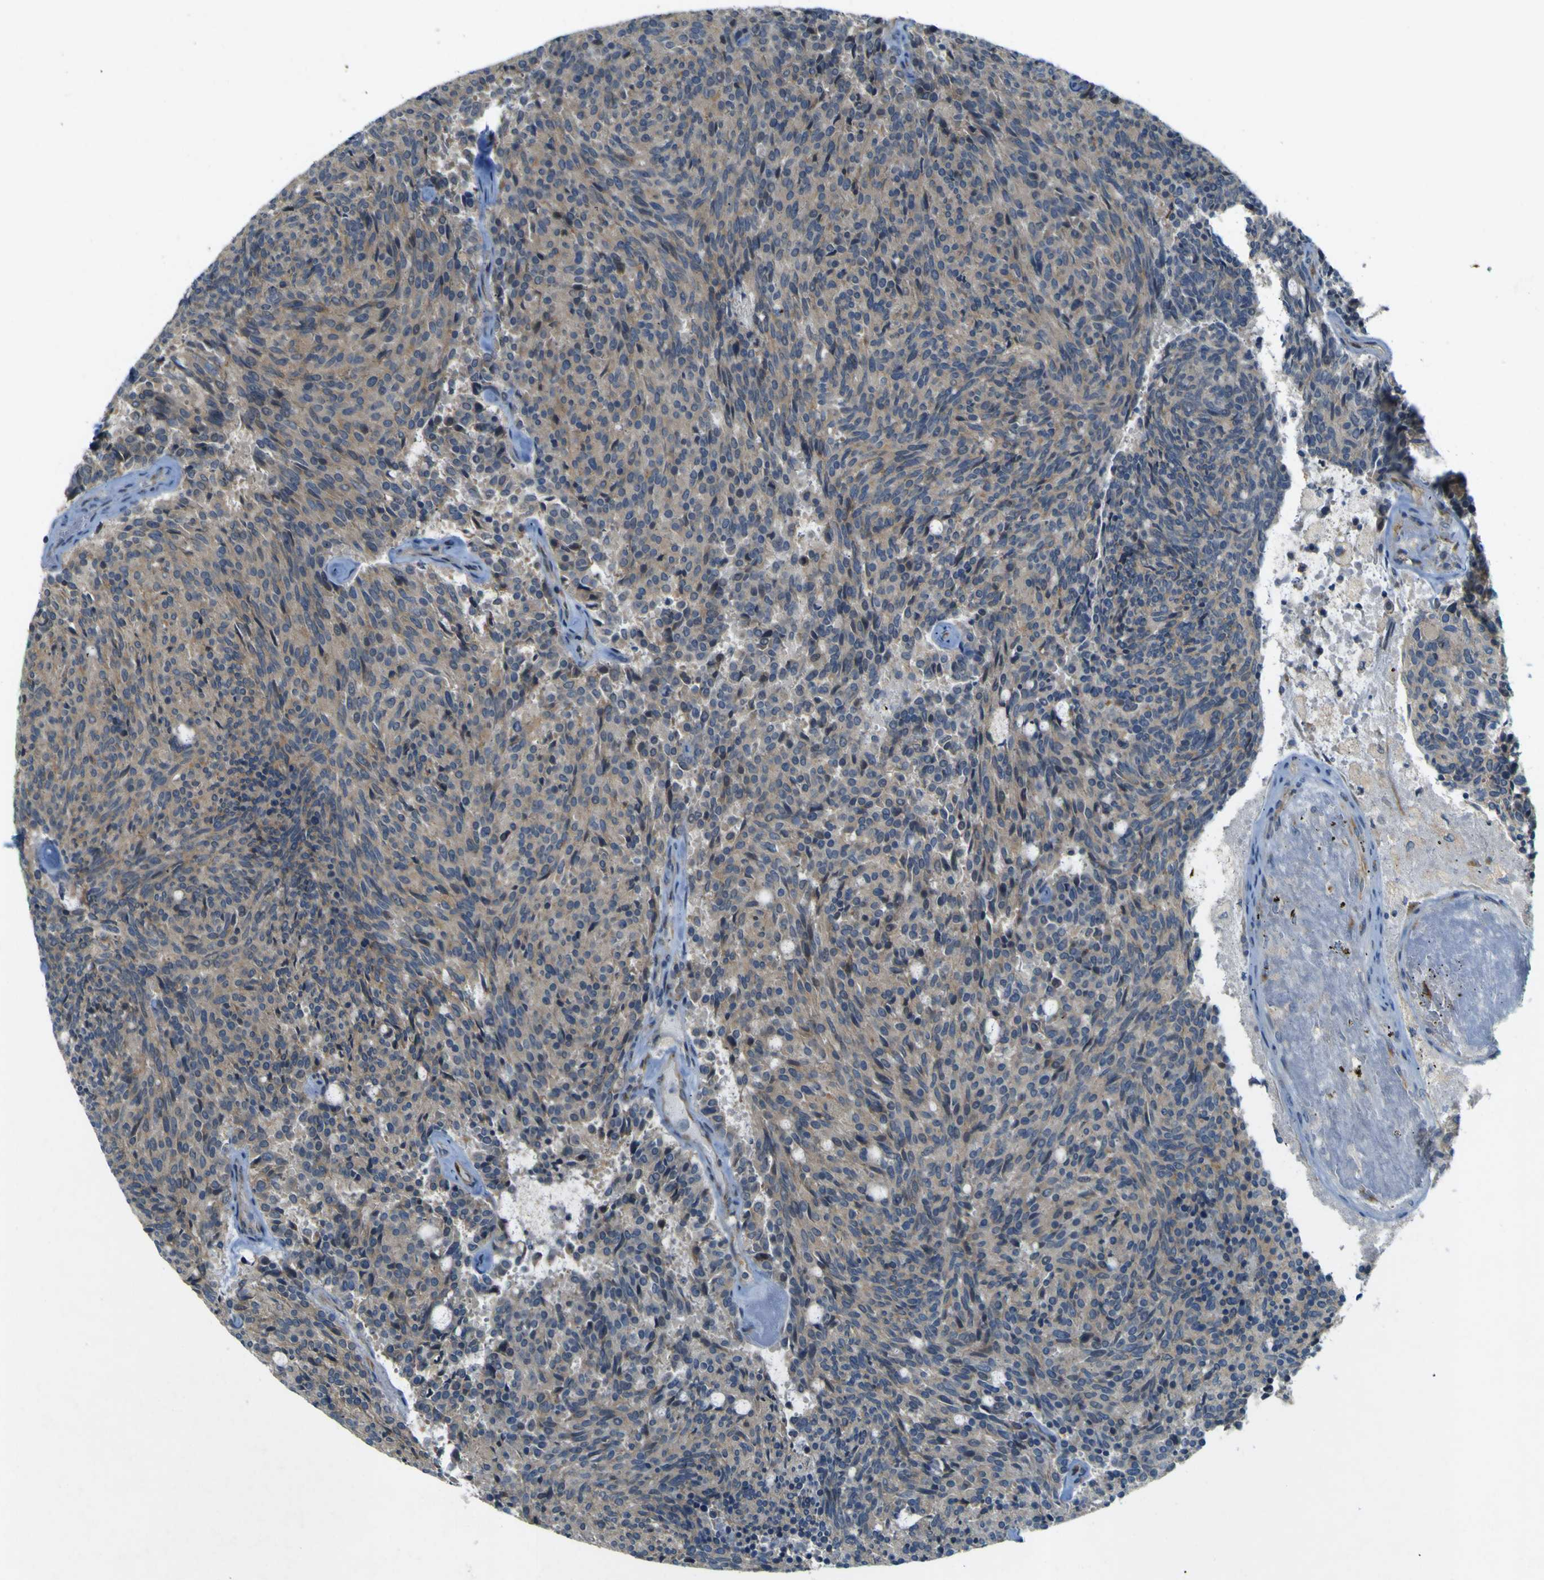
{"staining": {"intensity": "negative", "quantity": "none", "location": "none"}, "tissue": "carcinoid", "cell_type": "Tumor cells", "image_type": "cancer", "snomed": [{"axis": "morphology", "description": "Carcinoid, malignant, NOS"}, {"axis": "topography", "description": "Pancreas"}], "caption": "Human malignant carcinoid stained for a protein using immunohistochemistry (IHC) demonstrates no positivity in tumor cells.", "gene": "IGF2R", "patient": {"sex": "female", "age": 54}}